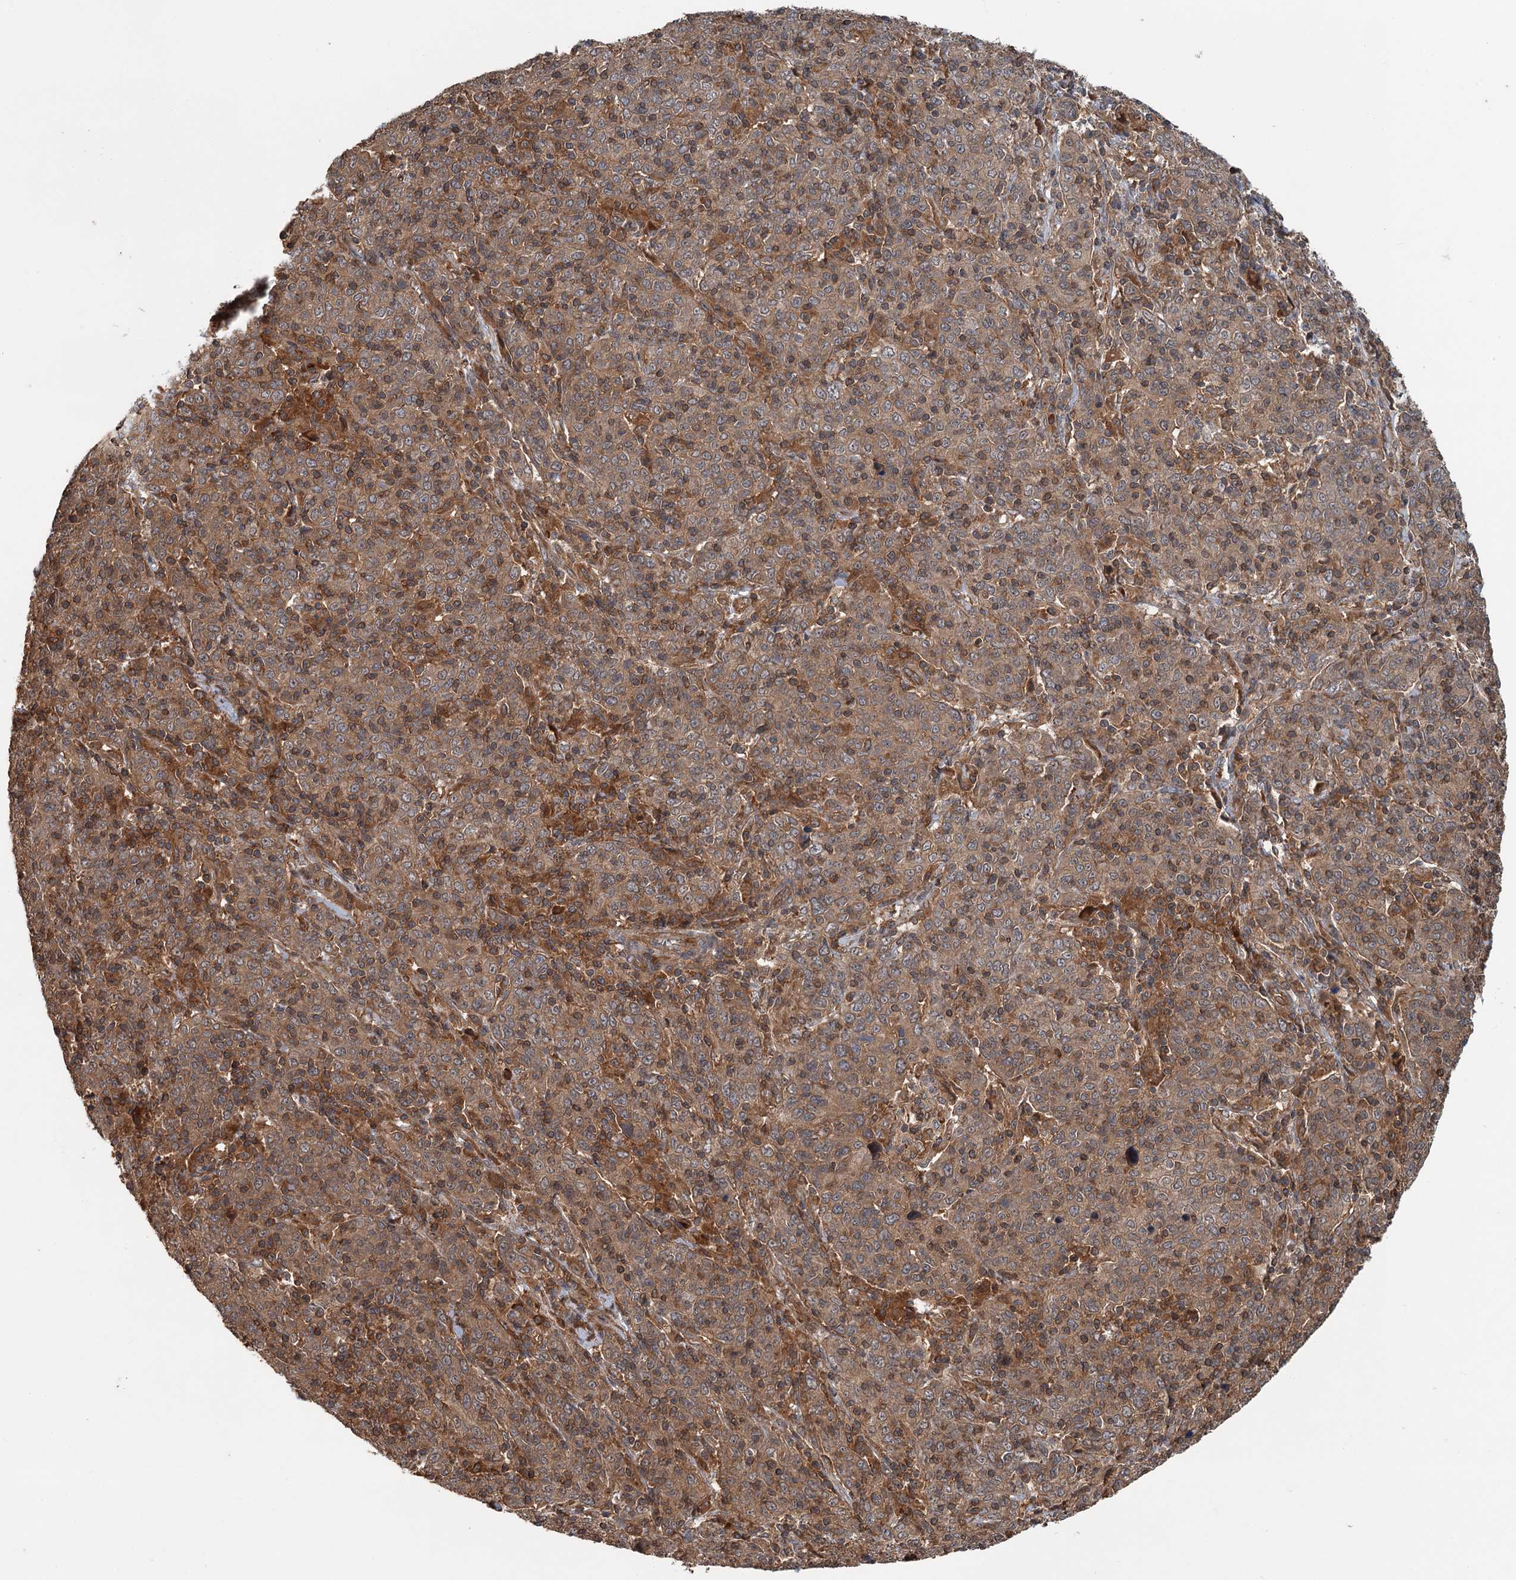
{"staining": {"intensity": "moderate", "quantity": ">75%", "location": "cytoplasmic/membranous"}, "tissue": "cervical cancer", "cell_type": "Tumor cells", "image_type": "cancer", "snomed": [{"axis": "morphology", "description": "Squamous cell carcinoma, NOS"}, {"axis": "topography", "description": "Cervix"}], "caption": "Brown immunohistochemical staining in cervical squamous cell carcinoma exhibits moderate cytoplasmic/membranous expression in approximately >75% of tumor cells.", "gene": "ZNF527", "patient": {"sex": "female", "age": 67}}